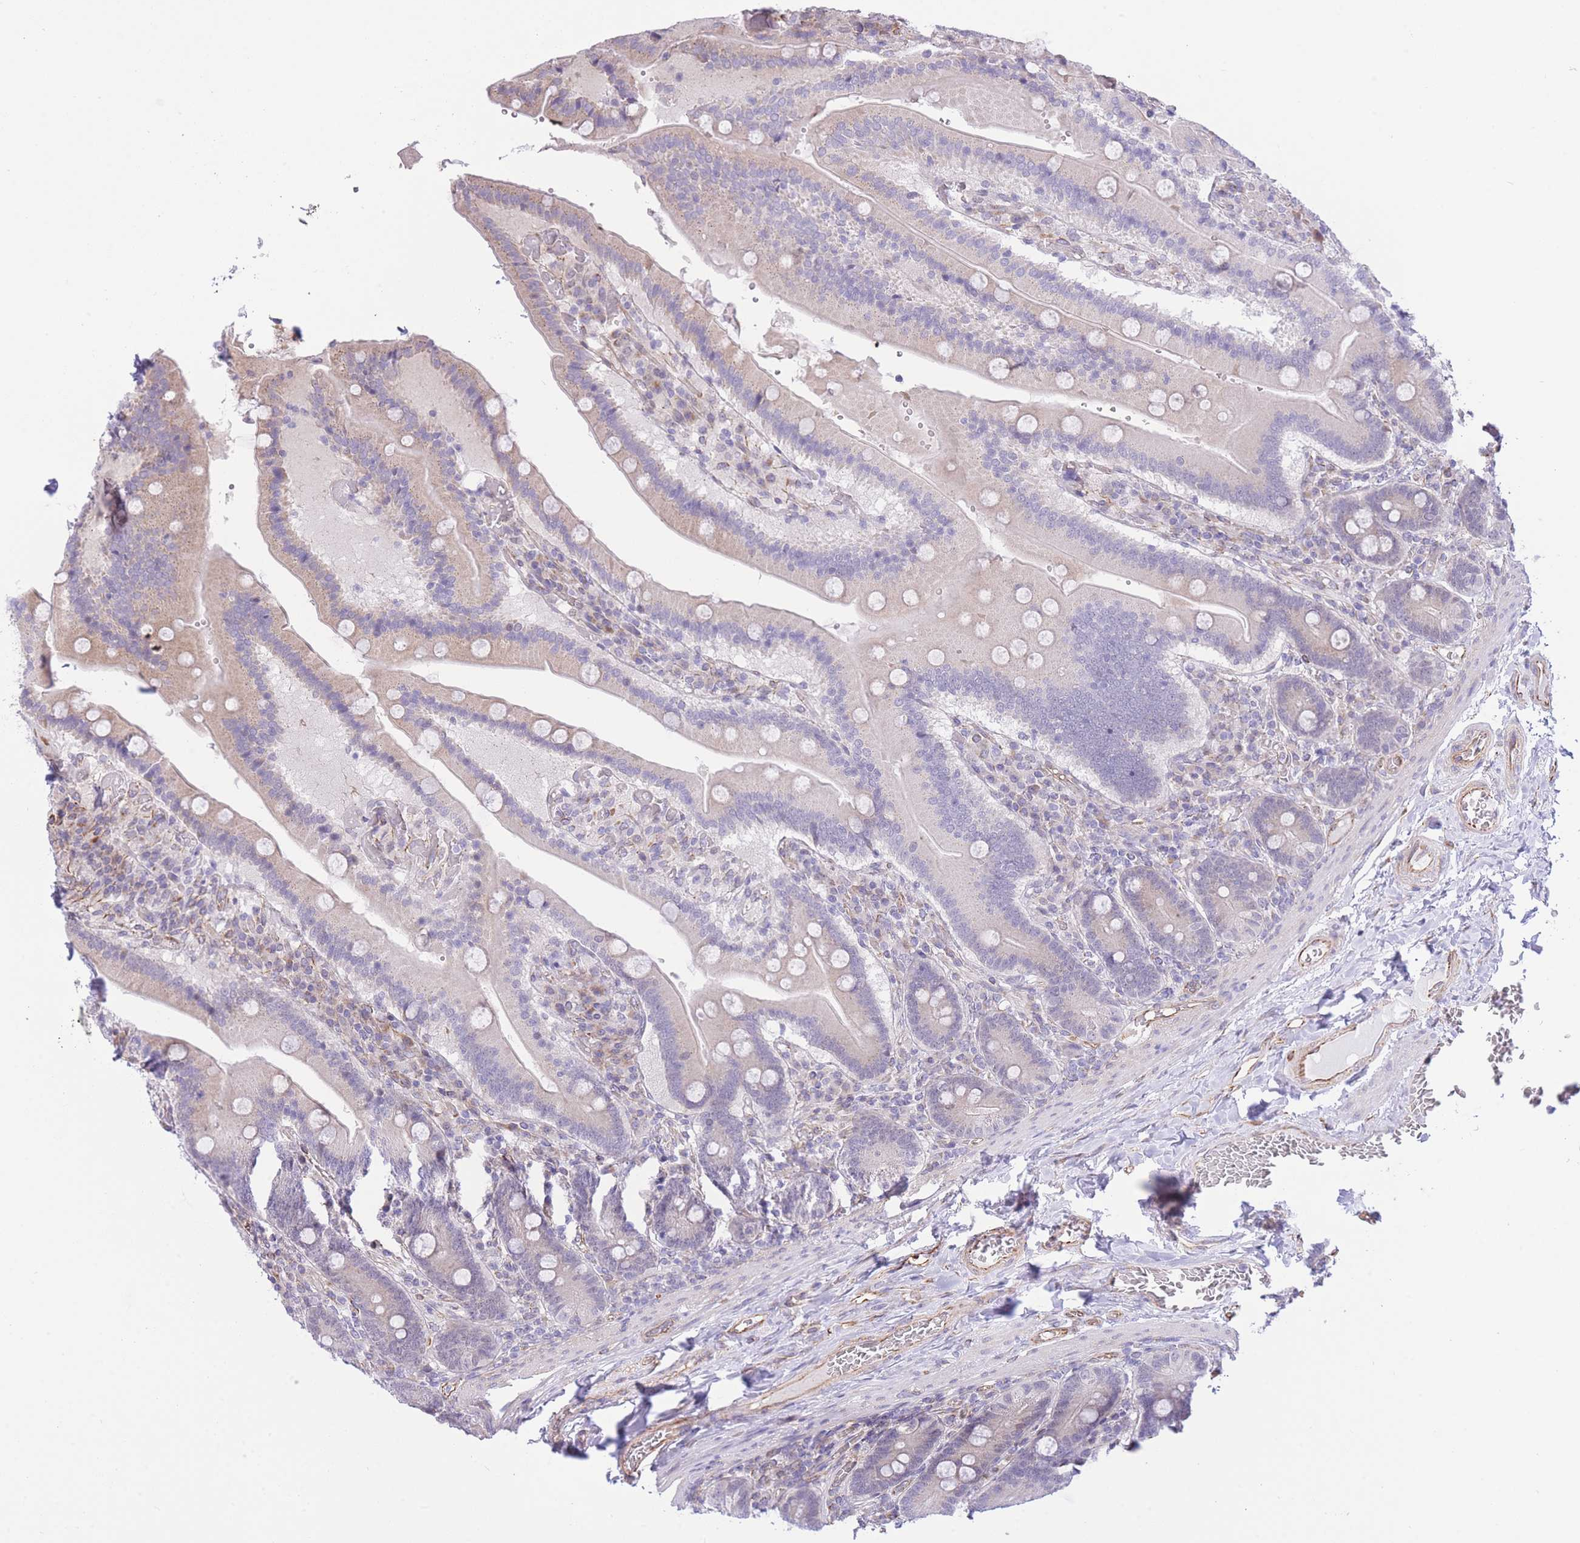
{"staining": {"intensity": "weak", "quantity": "<25%", "location": "cytoplasmic/membranous"}, "tissue": "duodenum", "cell_type": "Glandular cells", "image_type": "normal", "snomed": [{"axis": "morphology", "description": "Normal tissue, NOS"}, {"axis": "topography", "description": "Duodenum"}], "caption": "High magnification brightfield microscopy of normal duodenum stained with DAB (3,3'-diaminobenzidine) (brown) and counterstained with hematoxylin (blue): glandular cells show no significant staining. (DAB (3,3'-diaminobenzidine) immunohistochemistry (IHC) with hematoxylin counter stain).", "gene": "PSG11", "patient": {"sex": "female", "age": 62}}